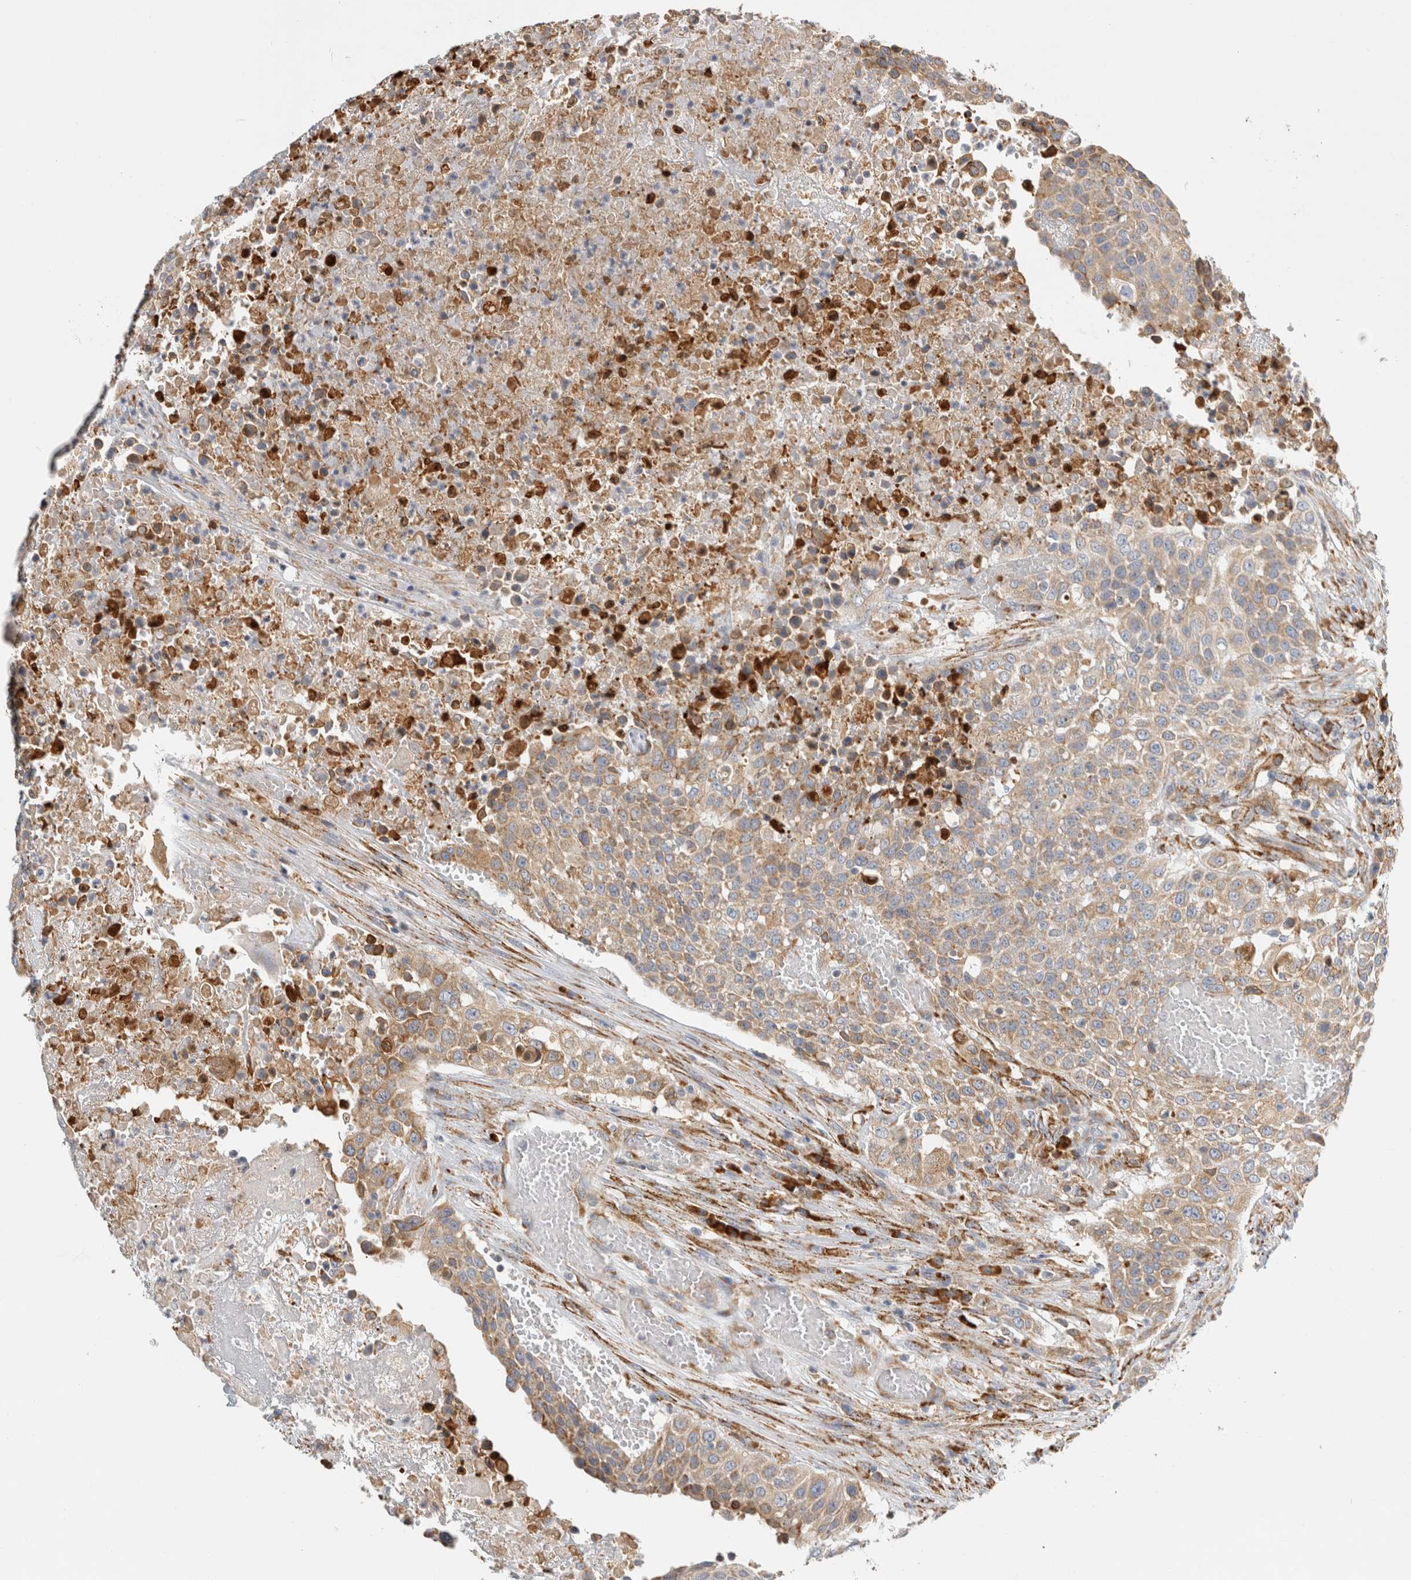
{"staining": {"intensity": "weak", "quantity": ">75%", "location": "cytoplasmic/membranous"}, "tissue": "urothelial cancer", "cell_type": "Tumor cells", "image_type": "cancer", "snomed": [{"axis": "morphology", "description": "Urothelial carcinoma, High grade"}, {"axis": "topography", "description": "Urinary bladder"}], "caption": "The immunohistochemical stain labels weak cytoplasmic/membranous positivity in tumor cells of urothelial carcinoma (high-grade) tissue.", "gene": "RPN2", "patient": {"sex": "male", "age": 74}}